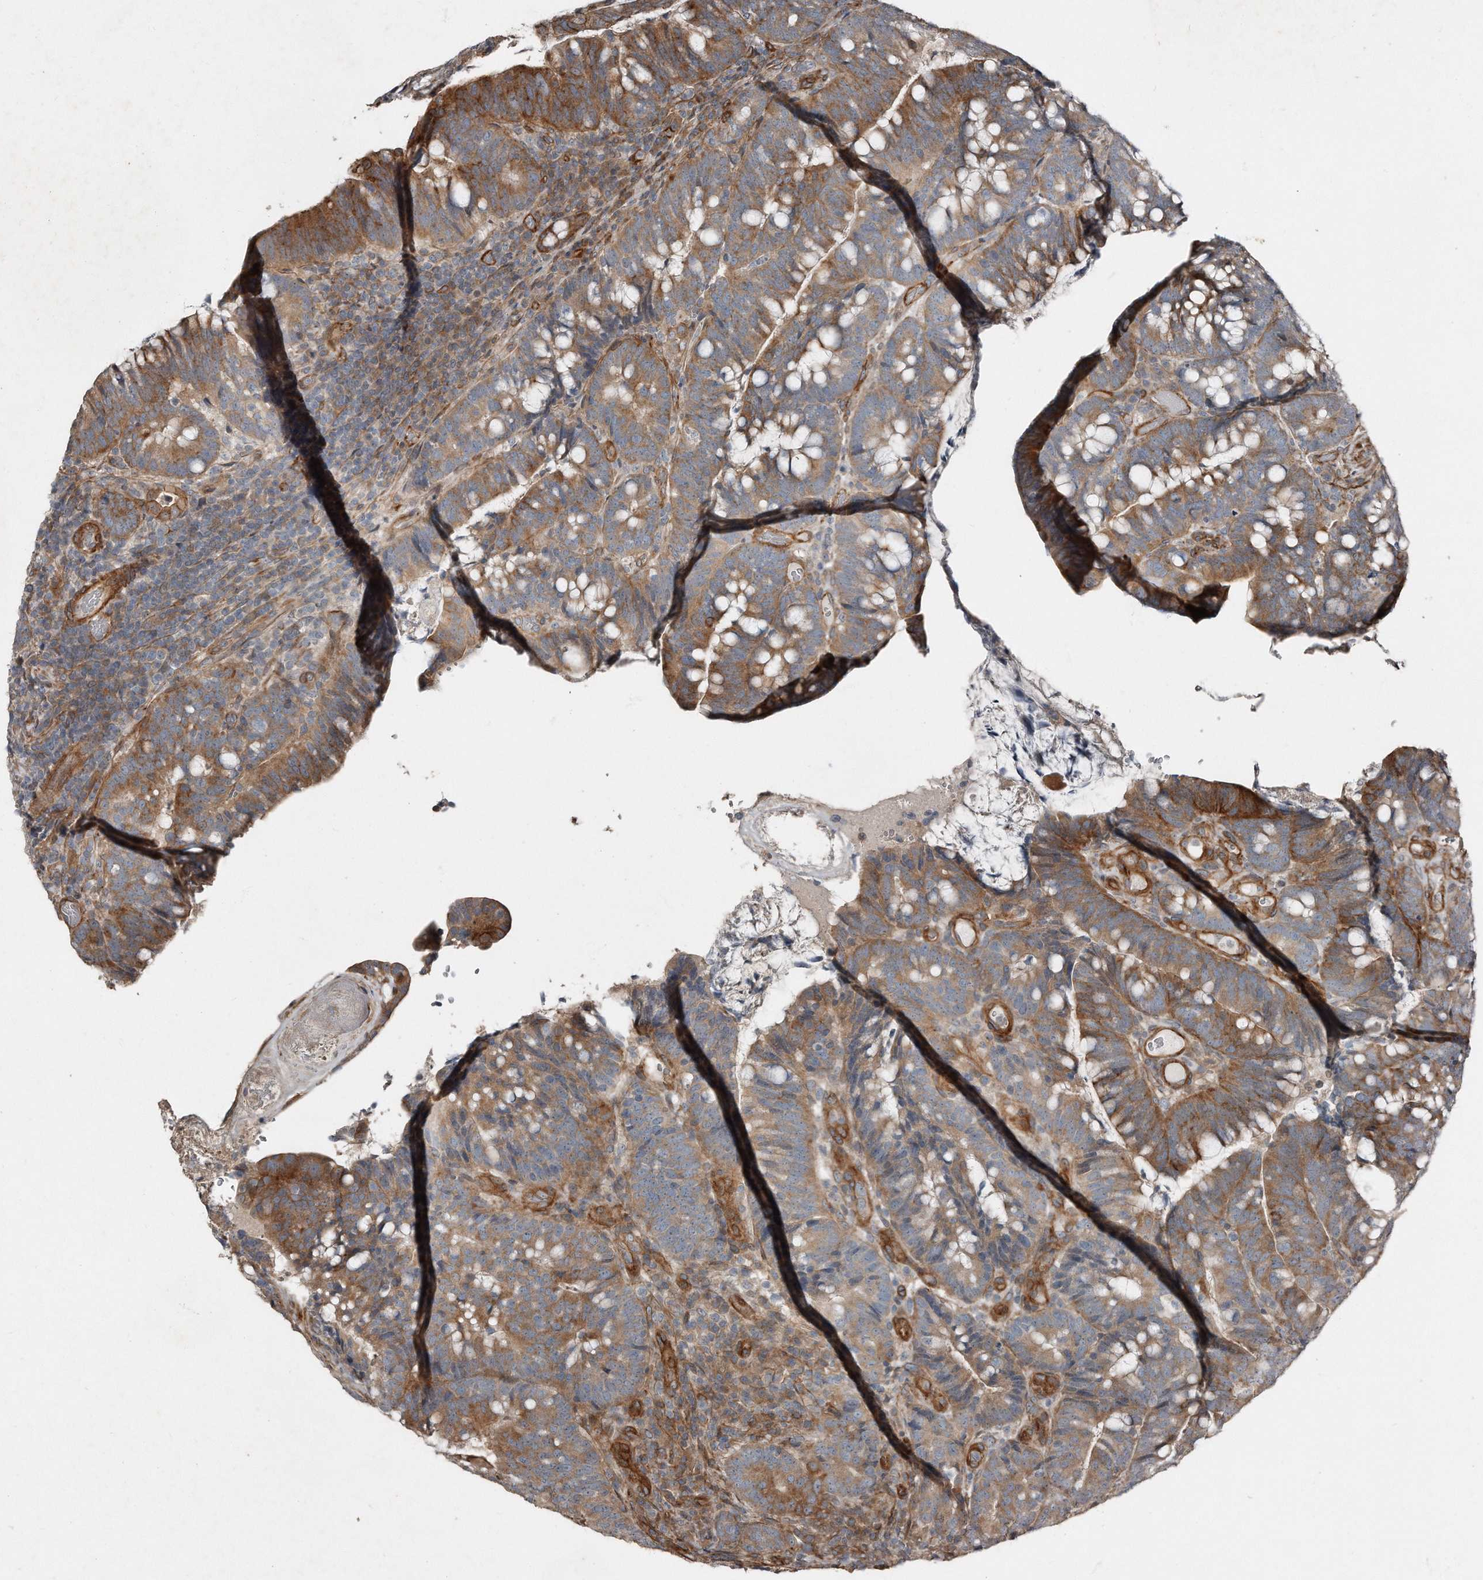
{"staining": {"intensity": "moderate", "quantity": ">75%", "location": "cytoplasmic/membranous"}, "tissue": "colorectal cancer", "cell_type": "Tumor cells", "image_type": "cancer", "snomed": [{"axis": "morphology", "description": "Adenocarcinoma, NOS"}, {"axis": "topography", "description": "Colon"}], "caption": "This micrograph reveals IHC staining of colorectal cancer, with medium moderate cytoplasmic/membranous expression in approximately >75% of tumor cells.", "gene": "SNAP47", "patient": {"sex": "female", "age": 66}}